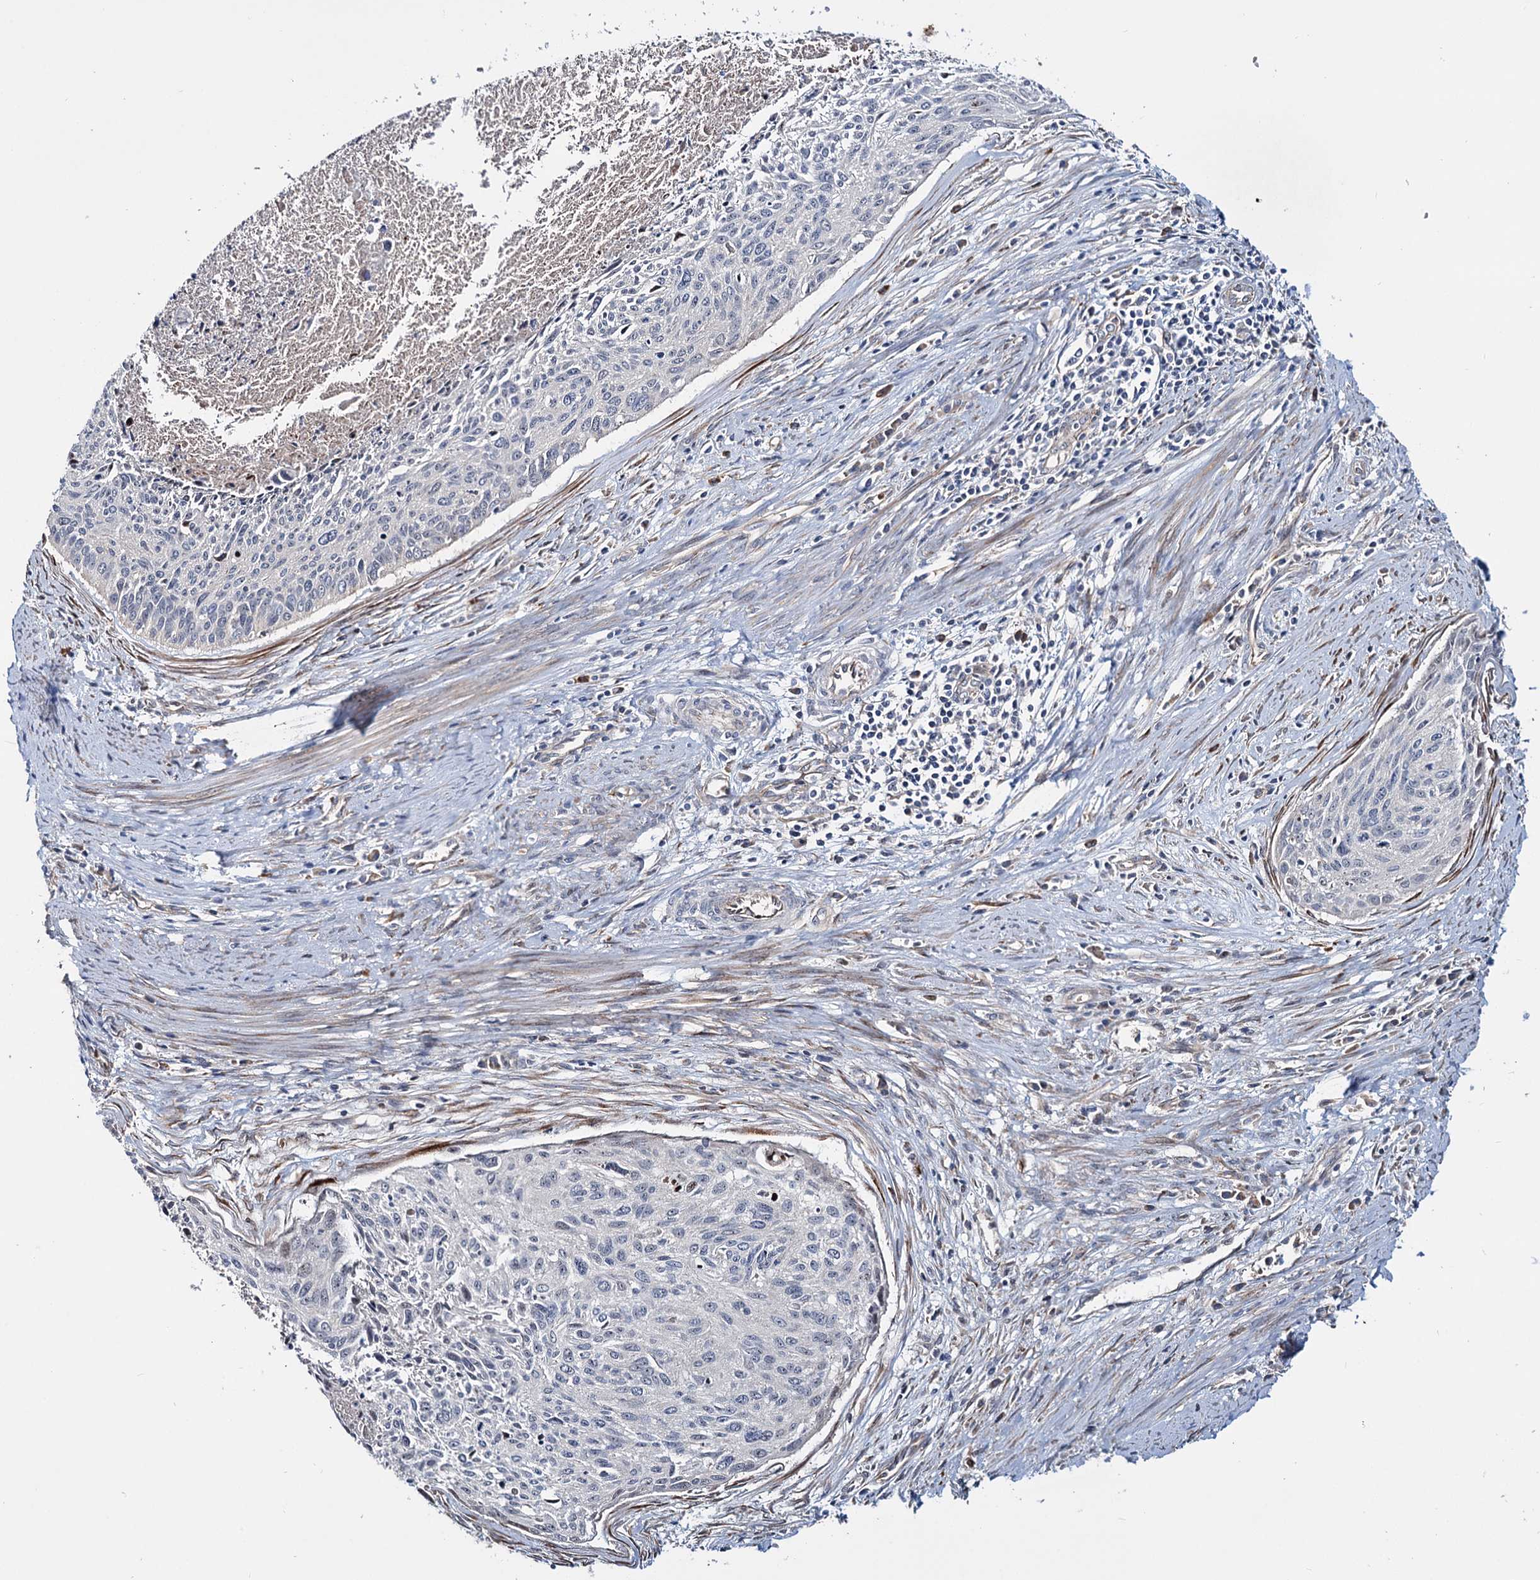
{"staining": {"intensity": "negative", "quantity": "none", "location": "none"}, "tissue": "cervical cancer", "cell_type": "Tumor cells", "image_type": "cancer", "snomed": [{"axis": "morphology", "description": "Squamous cell carcinoma, NOS"}, {"axis": "topography", "description": "Cervix"}], "caption": "IHC of human cervical squamous cell carcinoma exhibits no positivity in tumor cells.", "gene": "PTDSS2", "patient": {"sex": "female", "age": 55}}